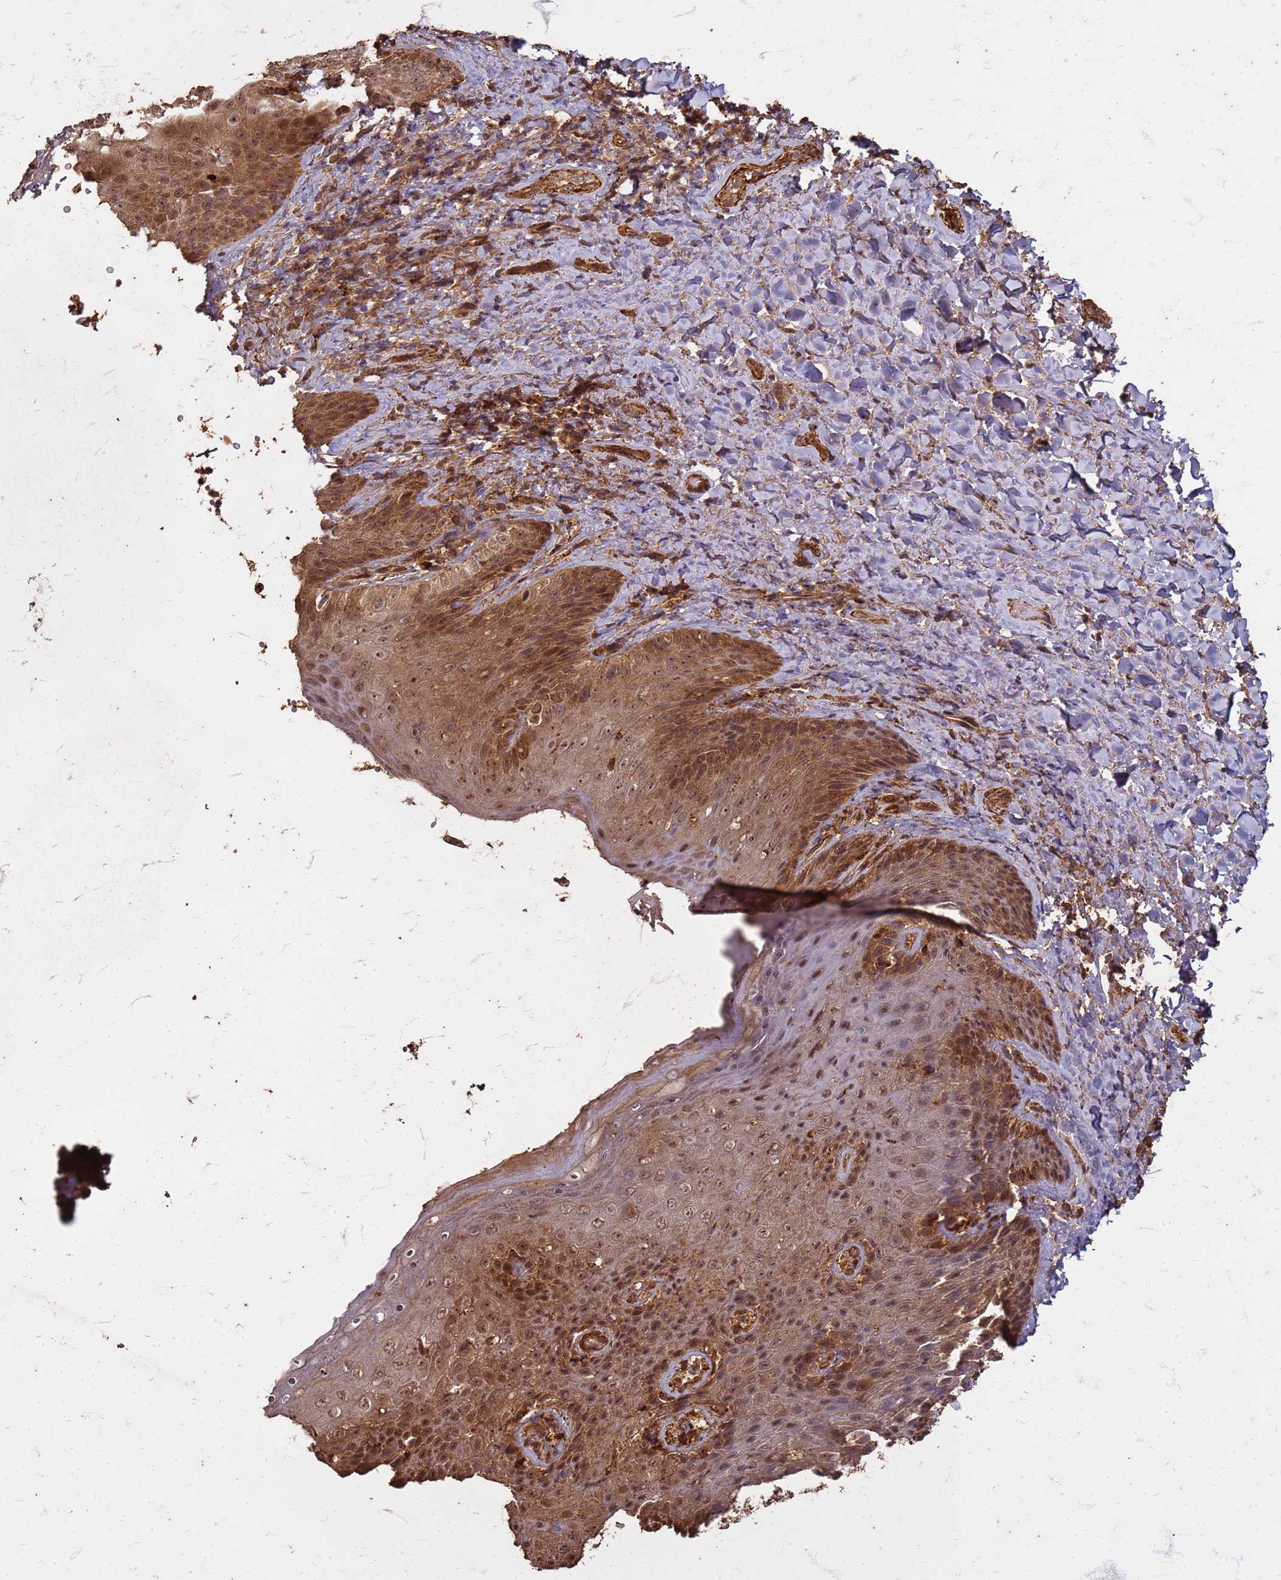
{"staining": {"intensity": "moderate", "quantity": "25%-75%", "location": "cytoplasmic/membranous,nuclear"}, "tissue": "skin", "cell_type": "Epidermal cells", "image_type": "normal", "snomed": [{"axis": "morphology", "description": "Normal tissue, NOS"}, {"axis": "topography", "description": "Anal"}], "caption": "Immunohistochemistry (IHC) histopathology image of unremarkable skin: skin stained using immunohistochemistry displays medium levels of moderate protein expression localized specifically in the cytoplasmic/membranous,nuclear of epidermal cells, appearing as a cytoplasmic/membranous,nuclear brown color.", "gene": "KIF26A", "patient": {"sex": "female", "age": 89}}